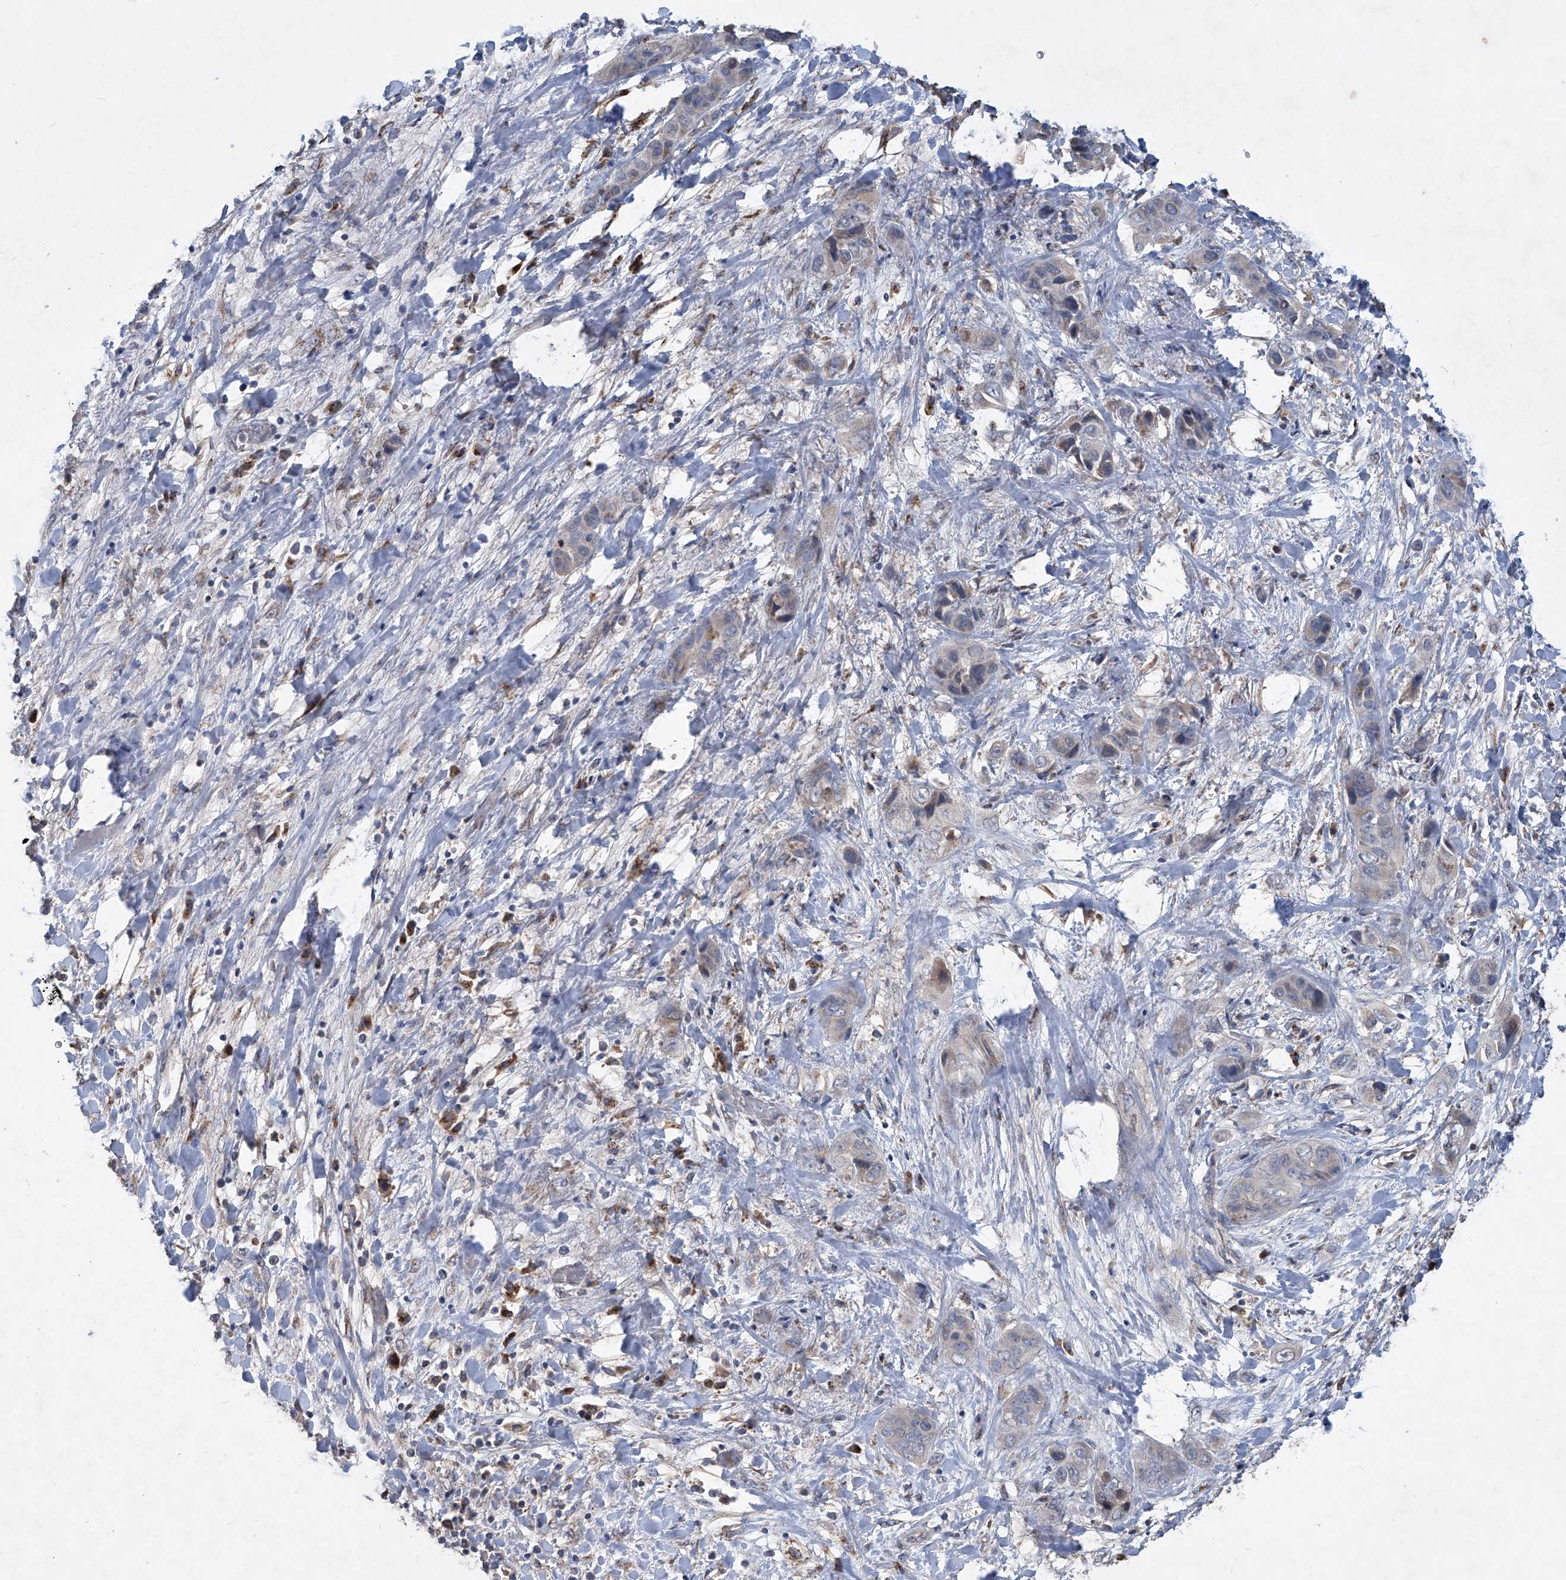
{"staining": {"intensity": "negative", "quantity": "none", "location": "none"}, "tissue": "liver cancer", "cell_type": "Tumor cells", "image_type": "cancer", "snomed": [{"axis": "morphology", "description": "Cholangiocarcinoma"}, {"axis": "topography", "description": "Liver"}], "caption": "Immunohistochemistry histopathology image of liver cancer (cholangiocarcinoma) stained for a protein (brown), which demonstrates no expression in tumor cells.", "gene": "PCSK5", "patient": {"sex": "female", "age": 52}}